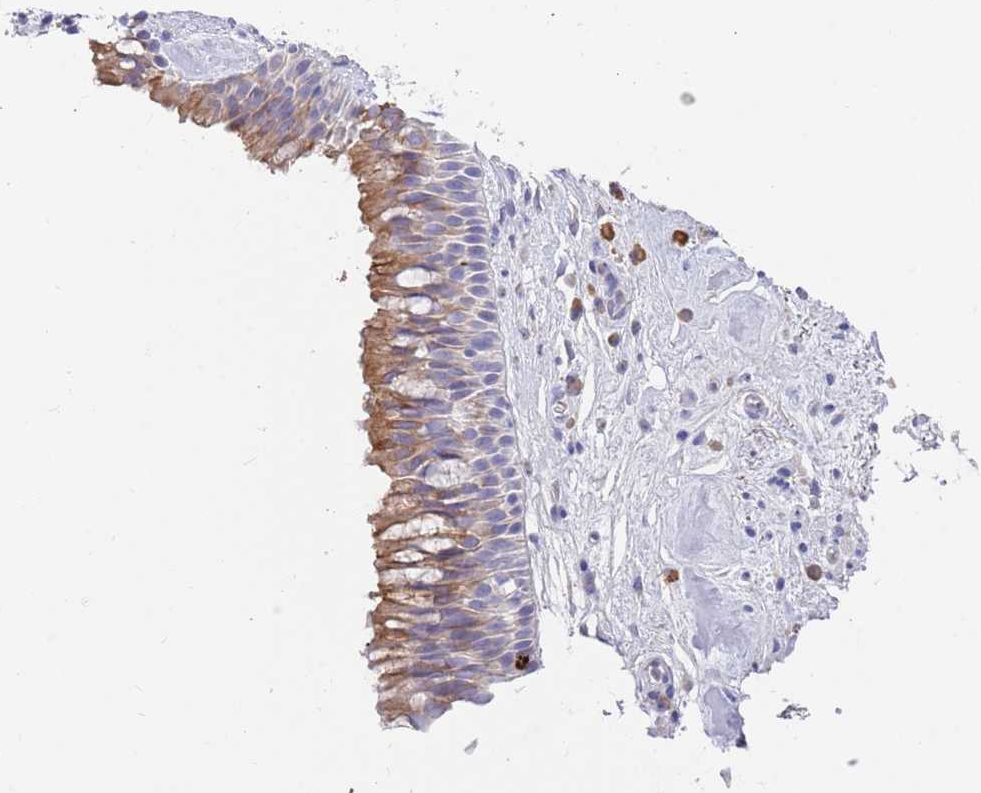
{"staining": {"intensity": "strong", "quantity": "25%-75%", "location": "cytoplasmic/membranous"}, "tissue": "nasopharynx", "cell_type": "Respiratory epithelial cells", "image_type": "normal", "snomed": [{"axis": "morphology", "description": "Normal tissue, NOS"}, {"axis": "morphology", "description": "Squamous cell carcinoma, NOS"}, {"axis": "topography", "description": "Nasopharynx"}, {"axis": "topography", "description": "Head-Neck"}], "caption": "Normal nasopharynx demonstrates strong cytoplasmic/membranous staining in about 25%-75% of respiratory epithelial cells, visualized by immunohistochemistry.", "gene": "CCDC149", "patient": {"sex": "male", "age": 85}}